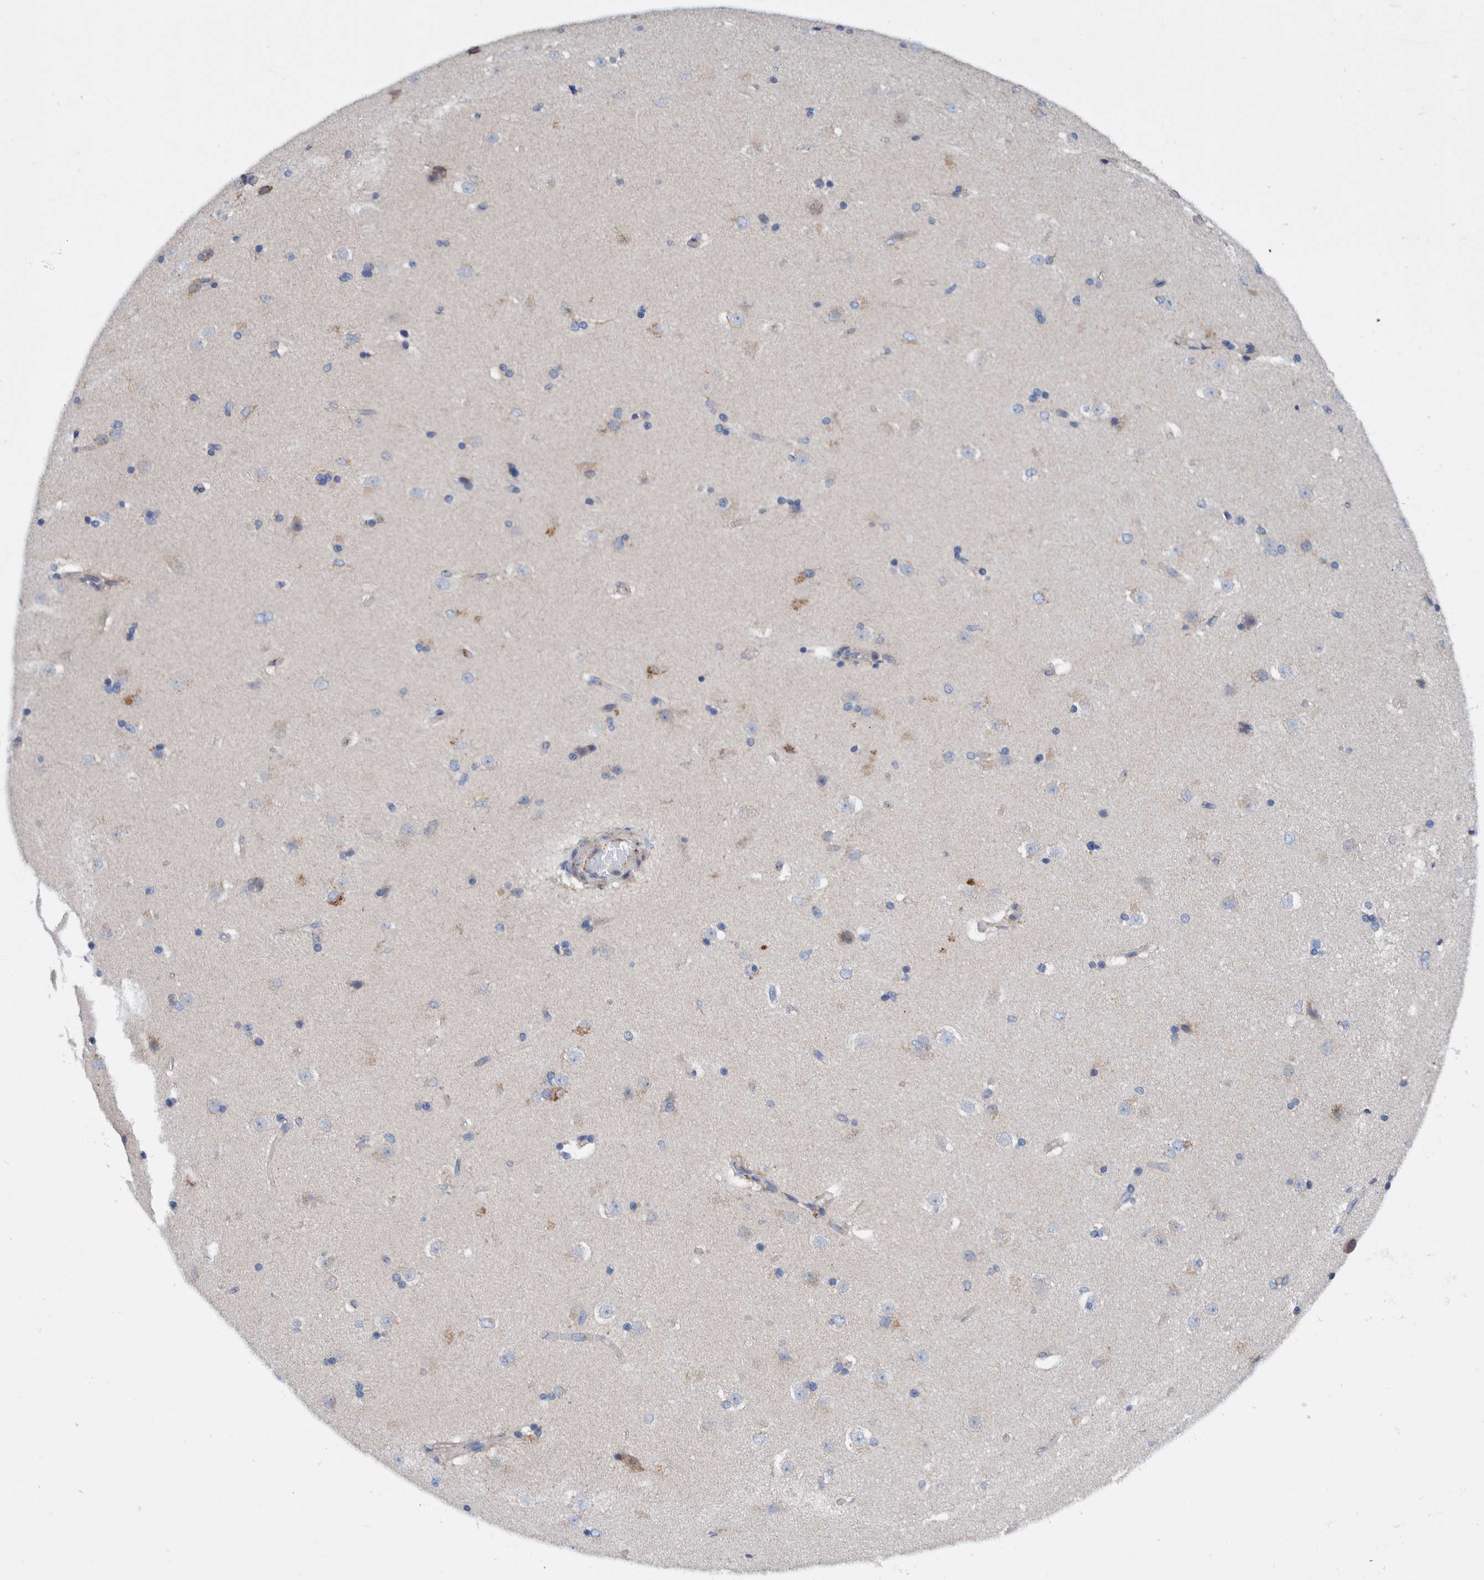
{"staining": {"intensity": "weak", "quantity": "<25%", "location": "cytoplasmic/membranous"}, "tissue": "caudate", "cell_type": "Glial cells", "image_type": "normal", "snomed": [{"axis": "morphology", "description": "Normal tissue, NOS"}, {"axis": "topography", "description": "Lateral ventricle wall"}], "caption": "IHC of unremarkable human caudate reveals no expression in glial cells. (Stains: DAB IHC with hematoxylin counter stain, Microscopy: brightfield microscopy at high magnification).", "gene": "TRIM58", "patient": {"sex": "female", "age": 19}}